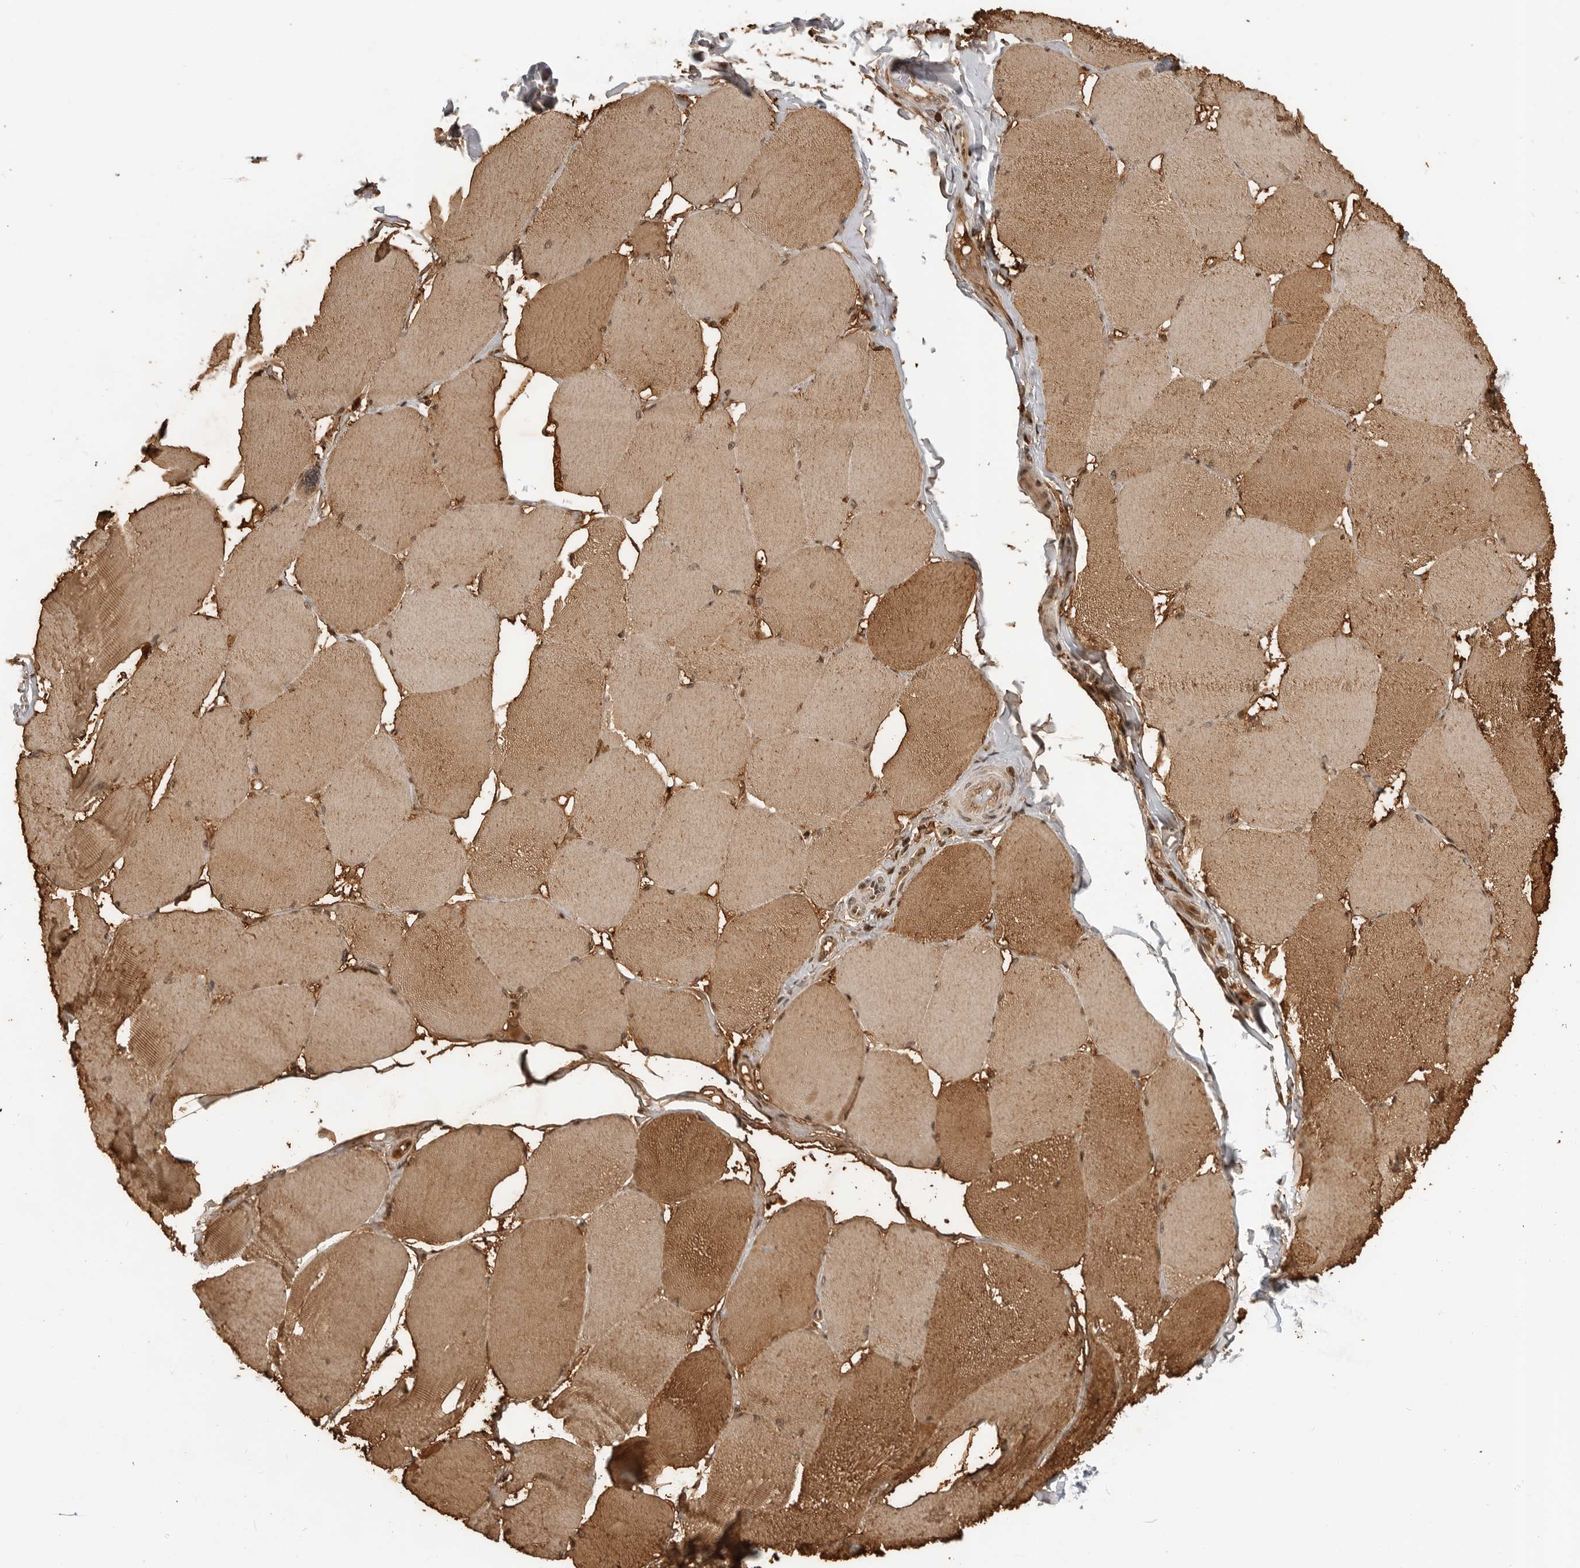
{"staining": {"intensity": "moderate", "quantity": ">75%", "location": "cytoplasmic/membranous,nuclear"}, "tissue": "skeletal muscle", "cell_type": "Myocytes", "image_type": "normal", "snomed": [{"axis": "morphology", "description": "Normal tissue, NOS"}, {"axis": "topography", "description": "Skin"}, {"axis": "topography", "description": "Skeletal muscle"}], "caption": "Protein analysis of unremarkable skeletal muscle reveals moderate cytoplasmic/membranous,nuclear positivity in about >75% of myocytes.", "gene": "BMP2K", "patient": {"sex": "male", "age": 83}}